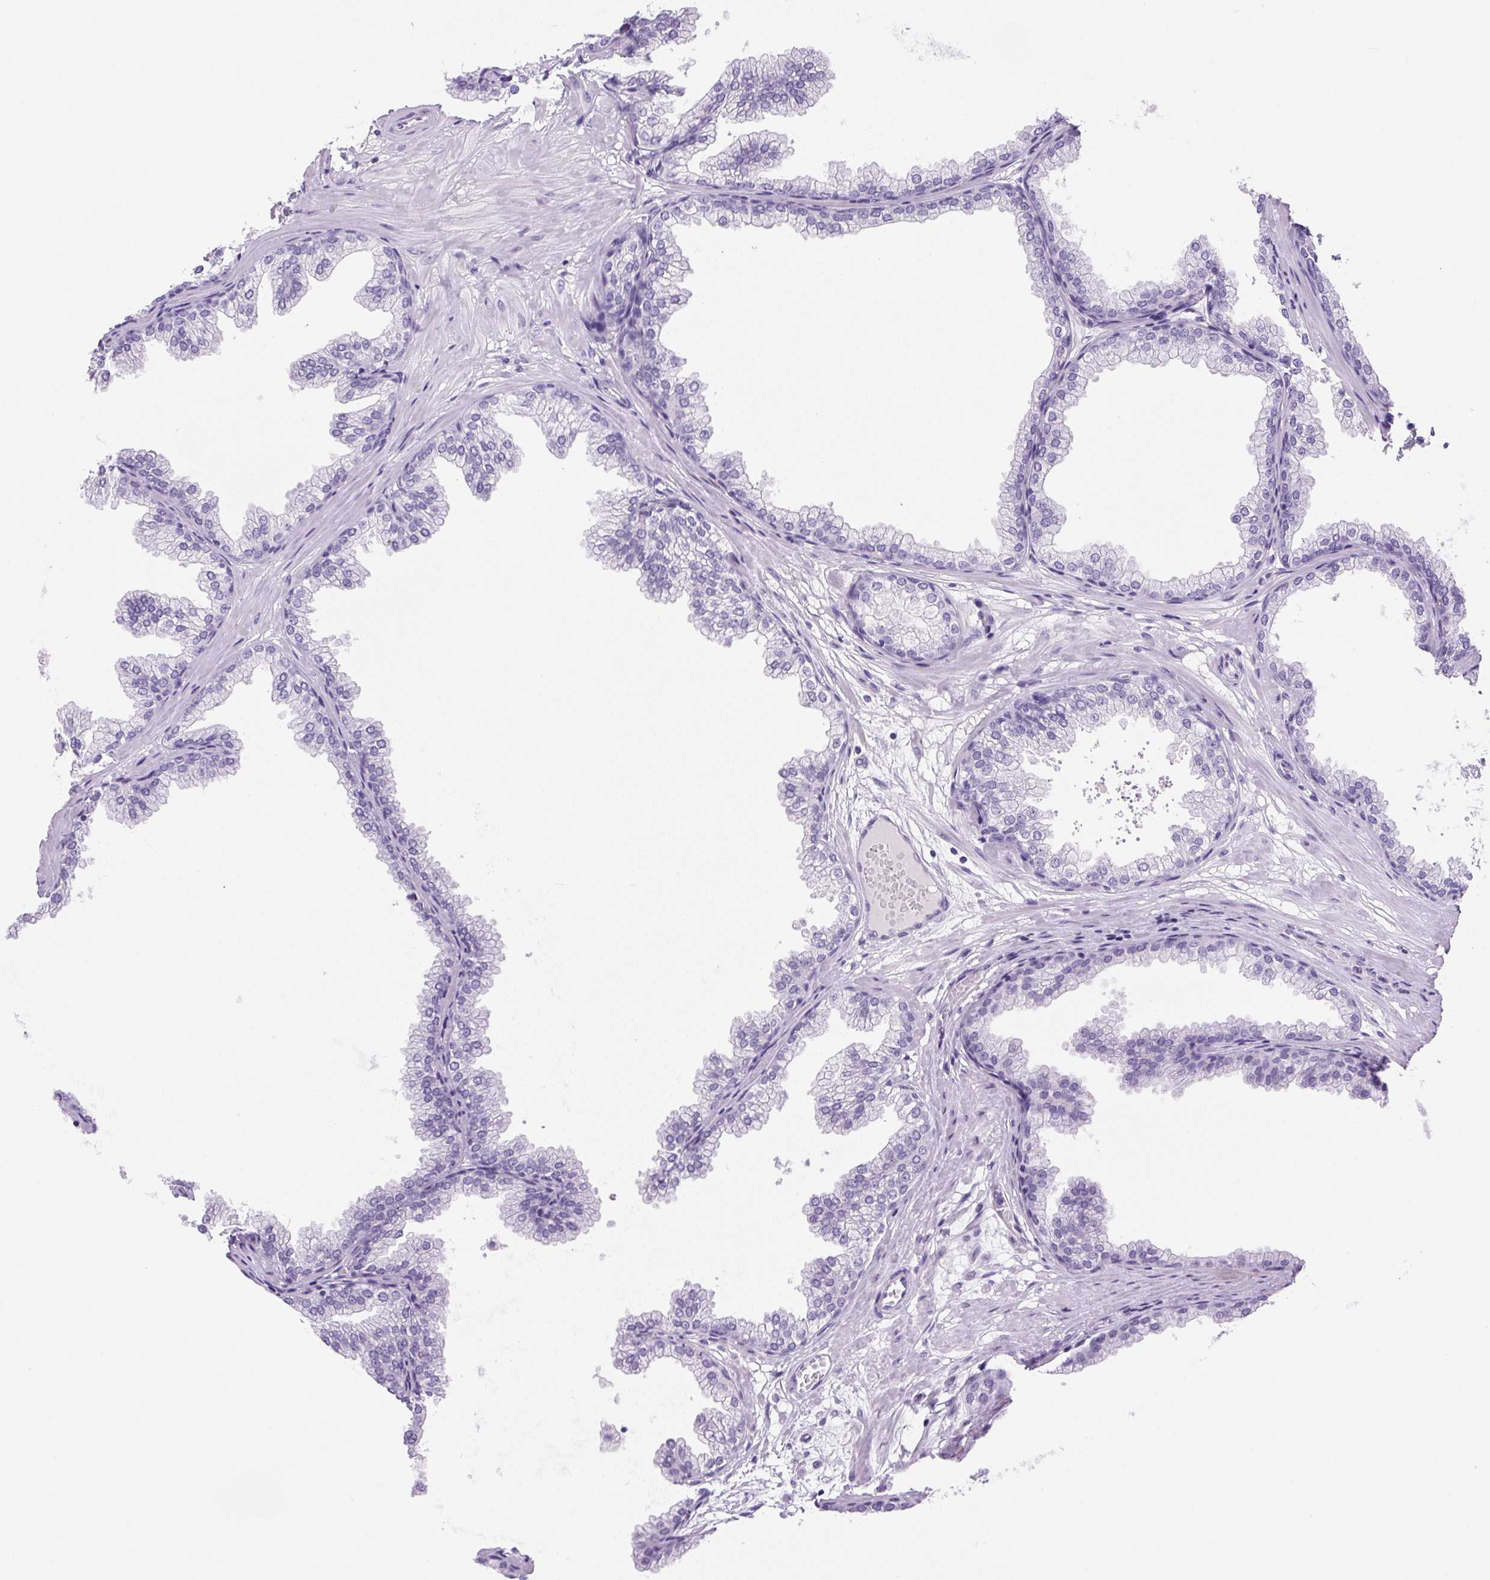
{"staining": {"intensity": "negative", "quantity": "none", "location": "none"}, "tissue": "prostate", "cell_type": "Glandular cells", "image_type": "normal", "snomed": [{"axis": "morphology", "description": "Normal tissue, NOS"}, {"axis": "topography", "description": "Prostate"}], "caption": "DAB immunohistochemical staining of unremarkable human prostate reveals no significant positivity in glandular cells.", "gene": "PRRT1", "patient": {"sex": "male", "age": 37}}